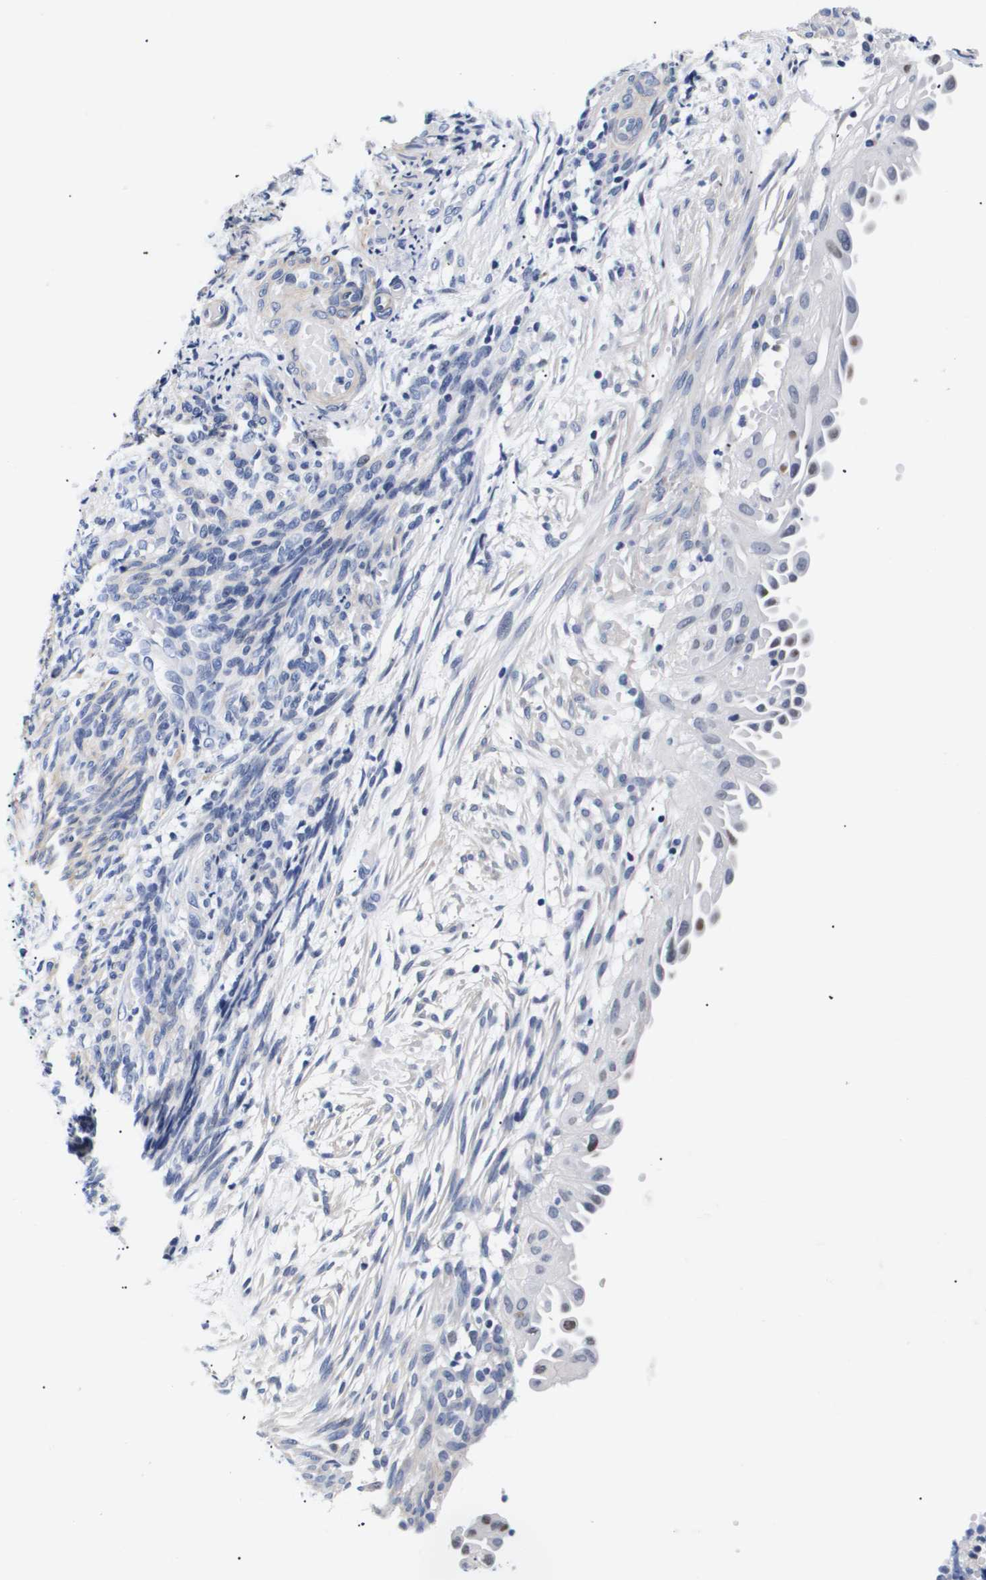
{"staining": {"intensity": "negative", "quantity": "none", "location": "none"}, "tissue": "endometrial cancer", "cell_type": "Tumor cells", "image_type": "cancer", "snomed": [{"axis": "morphology", "description": "Adenocarcinoma, NOS"}, {"axis": "topography", "description": "Endometrium"}], "caption": "This is an IHC histopathology image of adenocarcinoma (endometrial). There is no expression in tumor cells.", "gene": "SHD", "patient": {"sex": "female", "age": 58}}